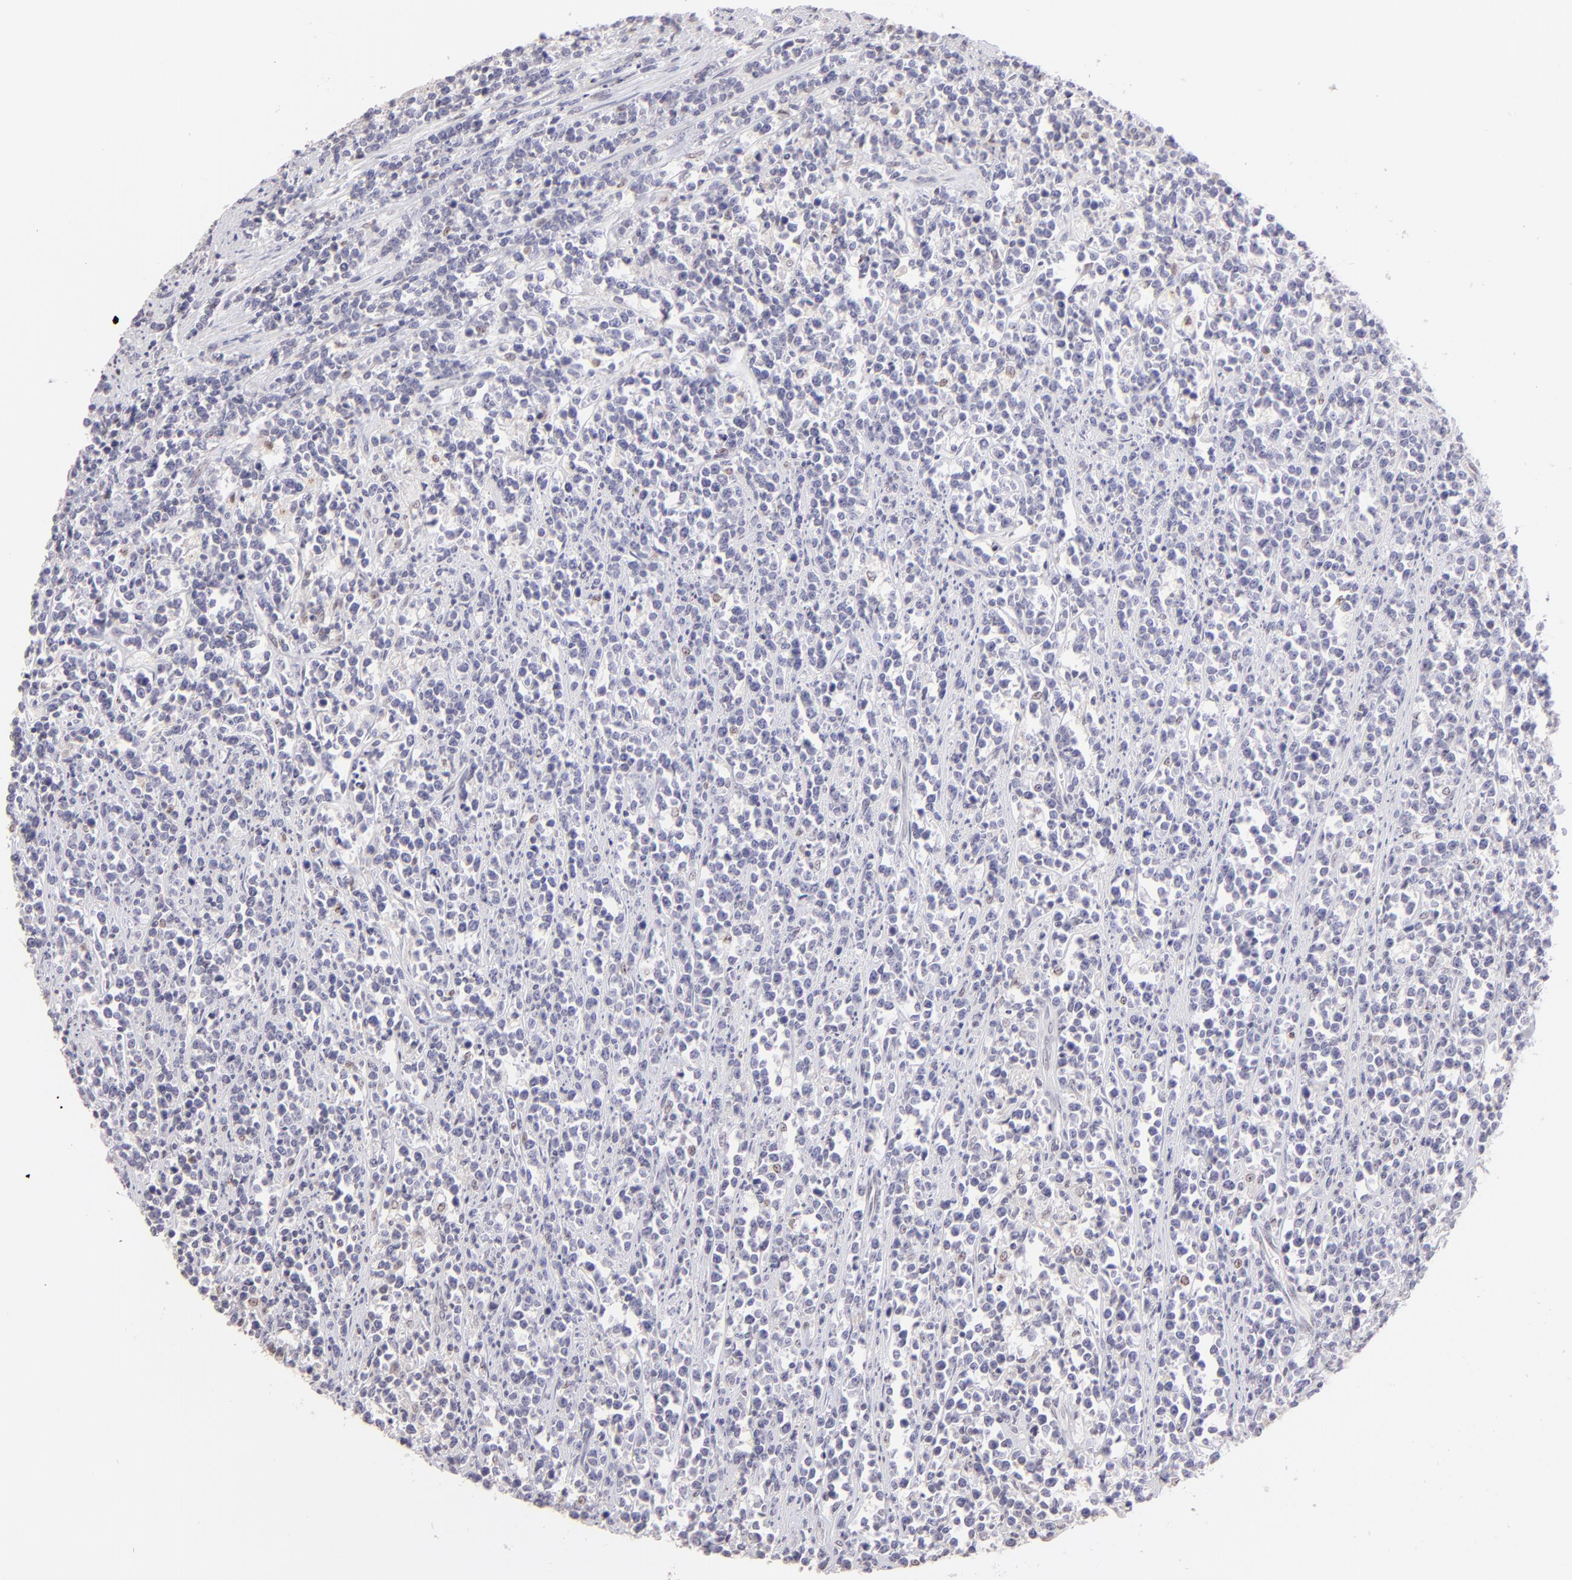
{"staining": {"intensity": "negative", "quantity": "none", "location": "none"}, "tissue": "lymphoma", "cell_type": "Tumor cells", "image_type": "cancer", "snomed": [{"axis": "morphology", "description": "Malignant lymphoma, non-Hodgkin's type, High grade"}, {"axis": "topography", "description": "Small intestine"}, {"axis": "topography", "description": "Colon"}], "caption": "This histopathology image is of high-grade malignant lymphoma, non-Hodgkin's type stained with immunohistochemistry (IHC) to label a protein in brown with the nuclei are counter-stained blue. There is no staining in tumor cells.", "gene": "MAGEA1", "patient": {"sex": "male", "age": 8}}